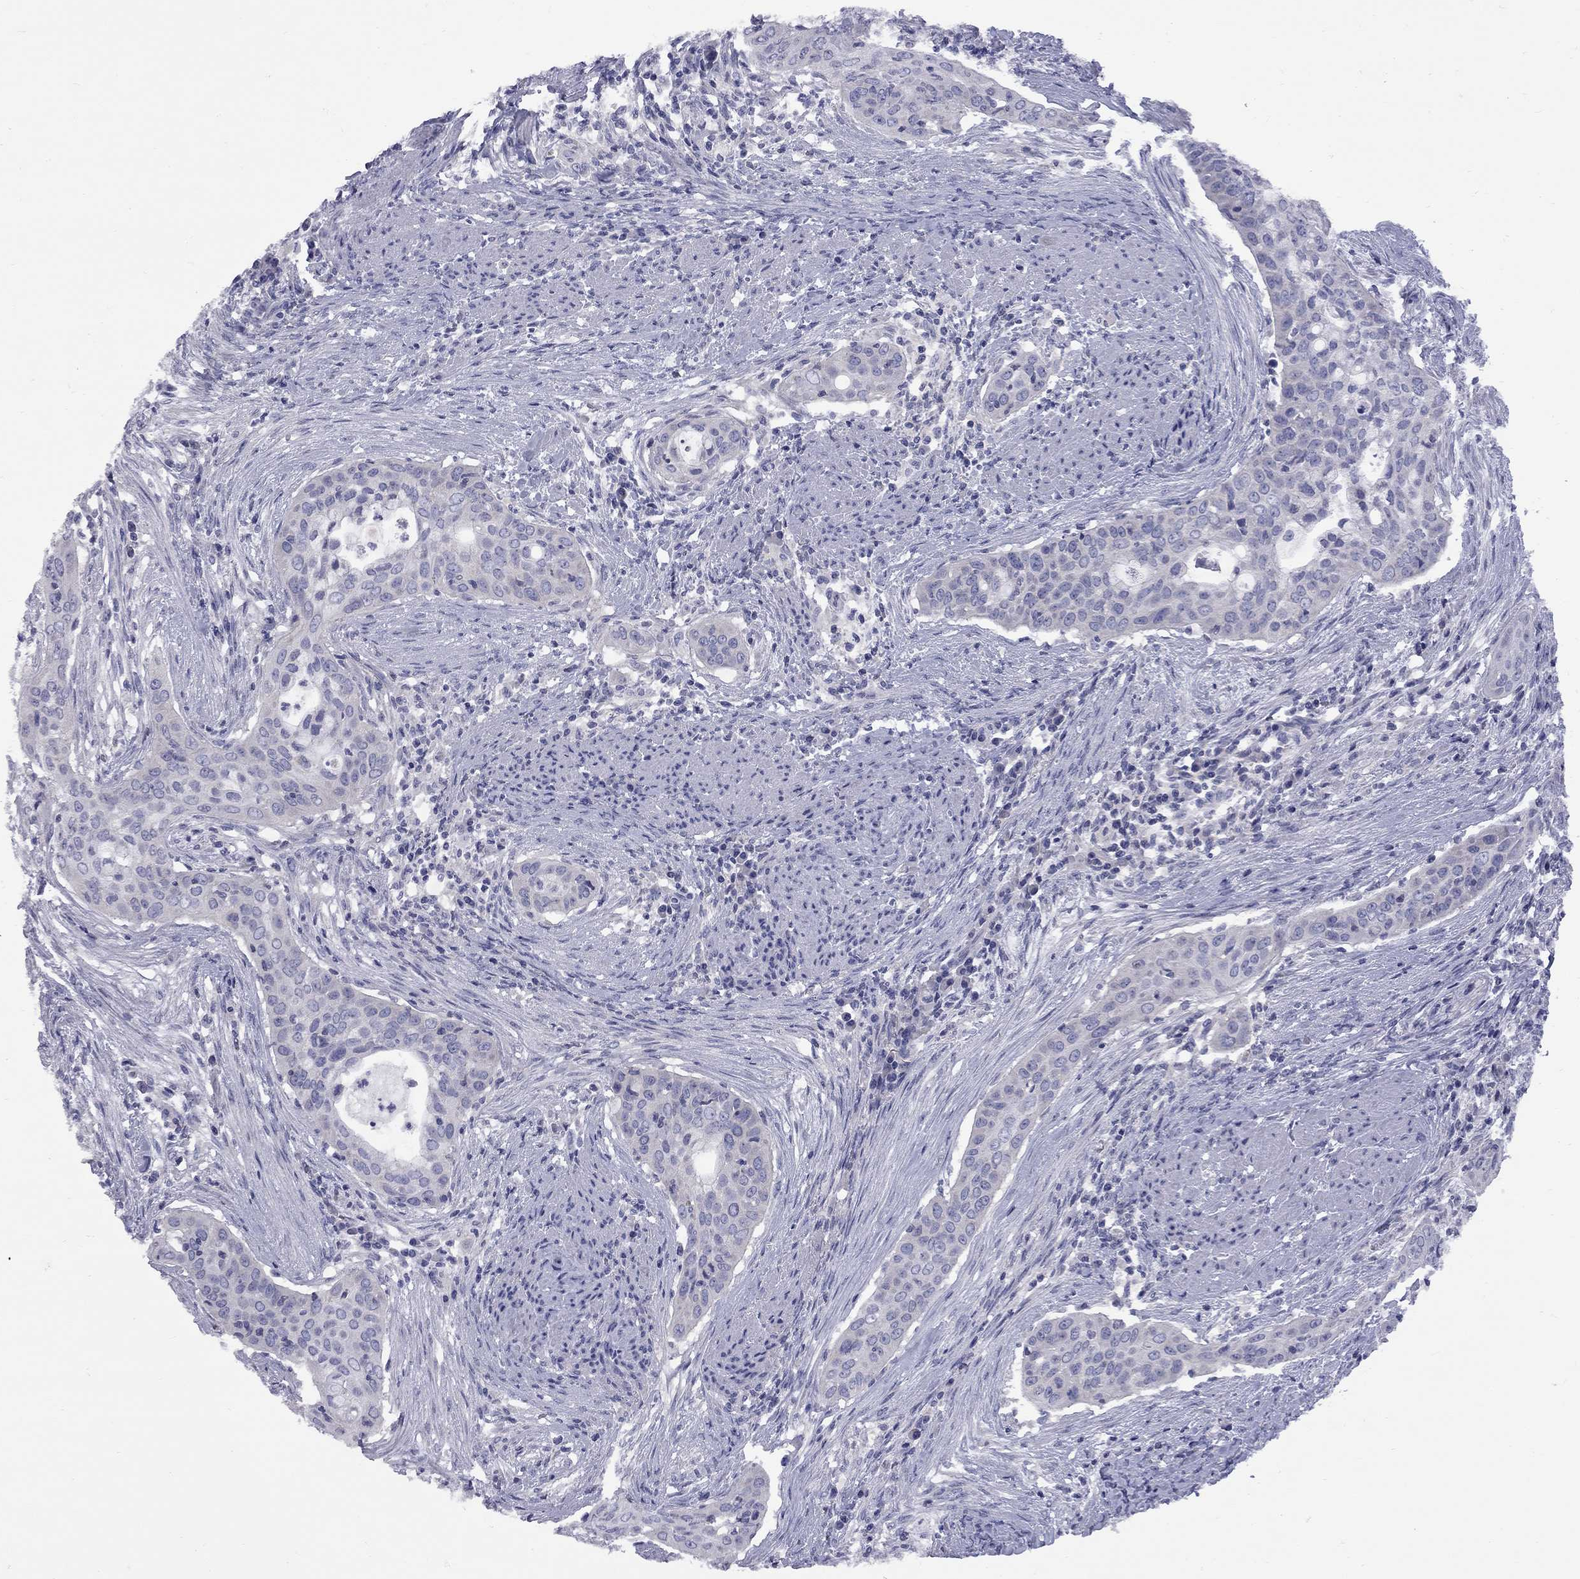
{"staining": {"intensity": "negative", "quantity": "none", "location": "none"}, "tissue": "urothelial cancer", "cell_type": "Tumor cells", "image_type": "cancer", "snomed": [{"axis": "morphology", "description": "Urothelial carcinoma, High grade"}, {"axis": "topography", "description": "Urinary bladder"}], "caption": "Urothelial carcinoma (high-grade) was stained to show a protein in brown. There is no significant expression in tumor cells. The staining was performed using DAB (3,3'-diaminobenzidine) to visualize the protein expression in brown, while the nuclei were stained in blue with hematoxylin (Magnification: 20x).", "gene": "ABCB4", "patient": {"sex": "male", "age": 82}}